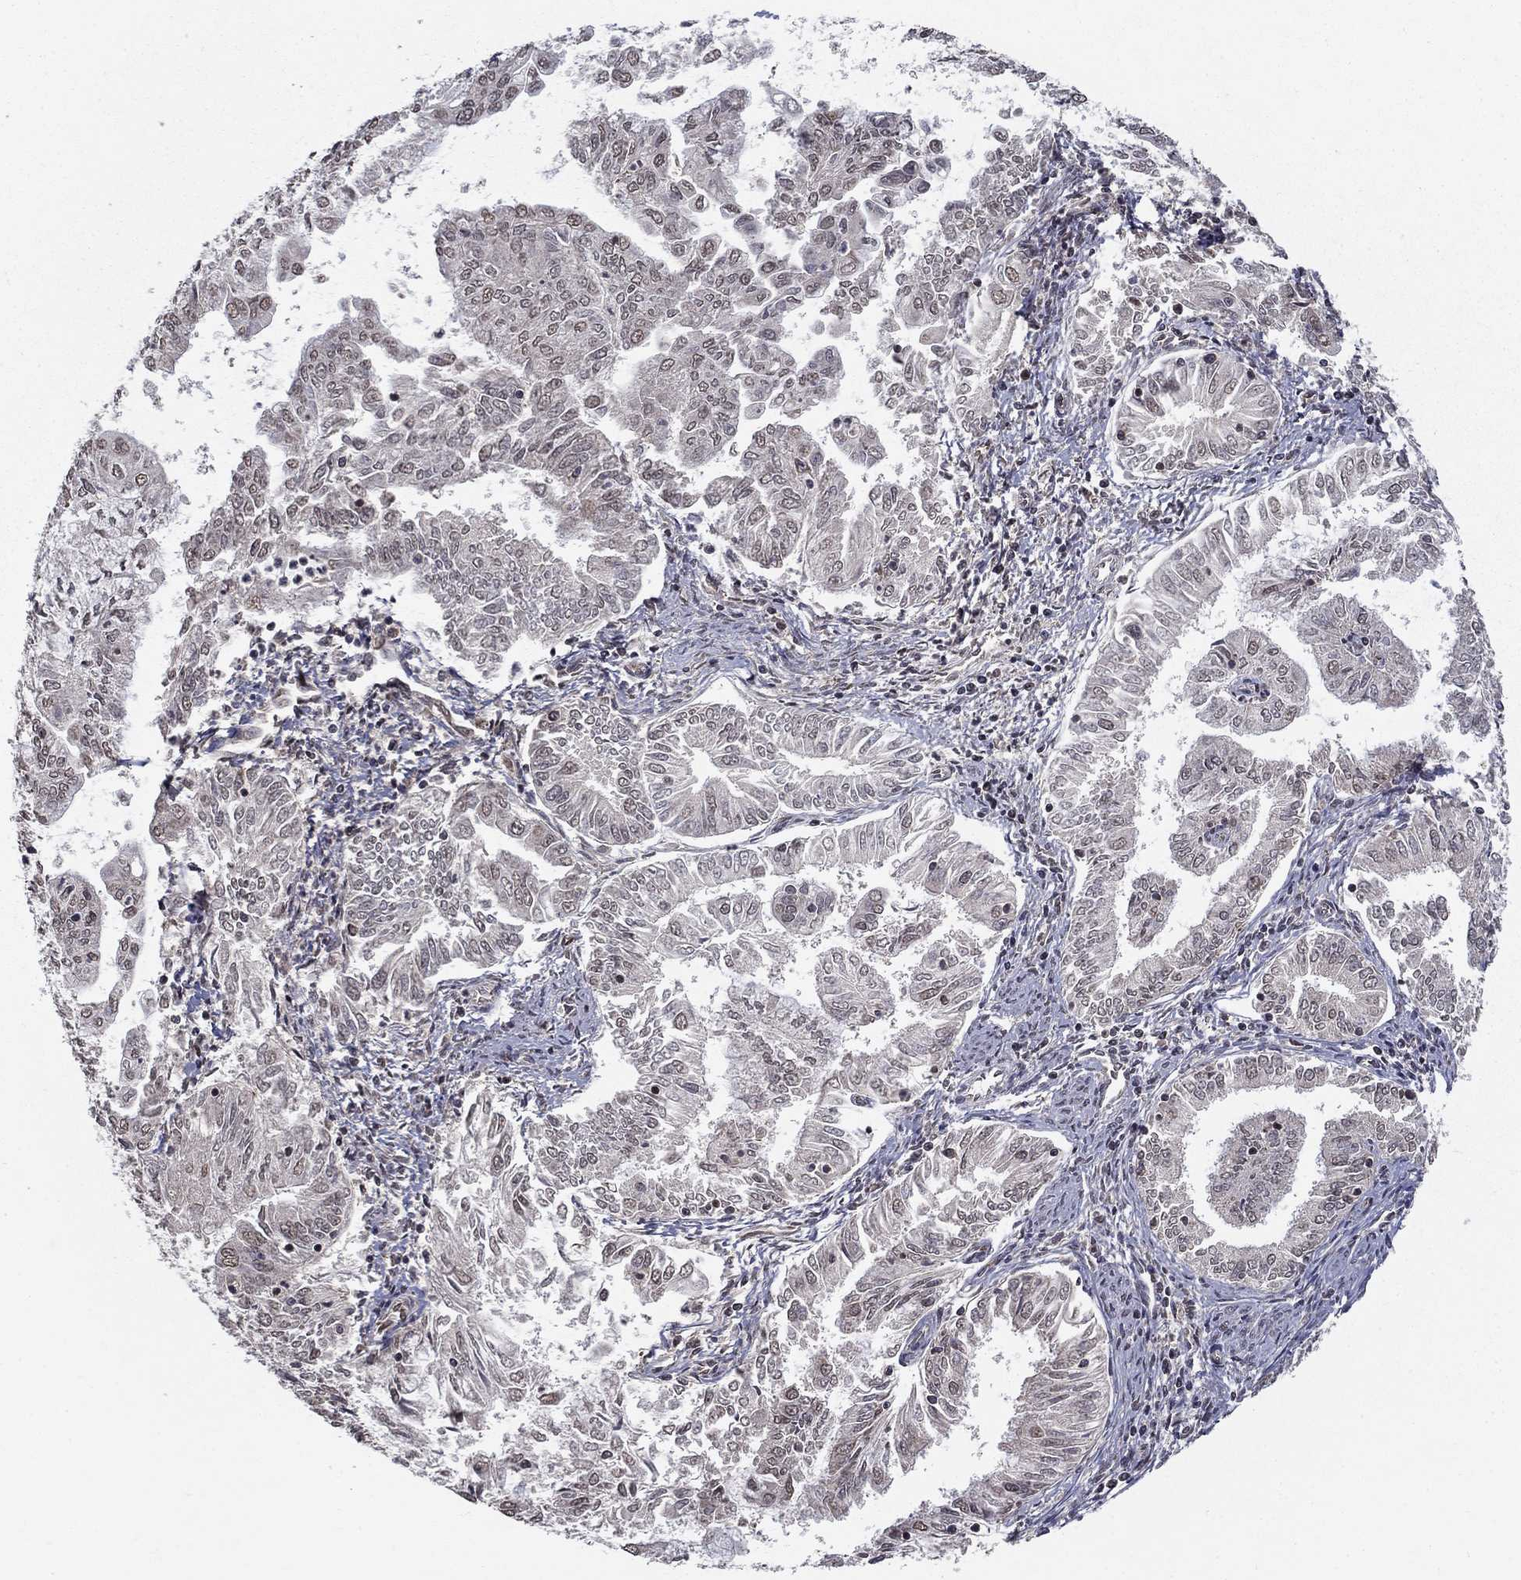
{"staining": {"intensity": "negative", "quantity": "none", "location": "none"}, "tissue": "endometrial cancer", "cell_type": "Tumor cells", "image_type": "cancer", "snomed": [{"axis": "morphology", "description": "Adenocarcinoma, NOS"}, {"axis": "topography", "description": "Endometrium"}], "caption": "An IHC photomicrograph of endometrial cancer (adenocarcinoma) is shown. There is no staining in tumor cells of endometrial cancer (adenocarcinoma).", "gene": "SLC2A13", "patient": {"sex": "female", "age": 56}}